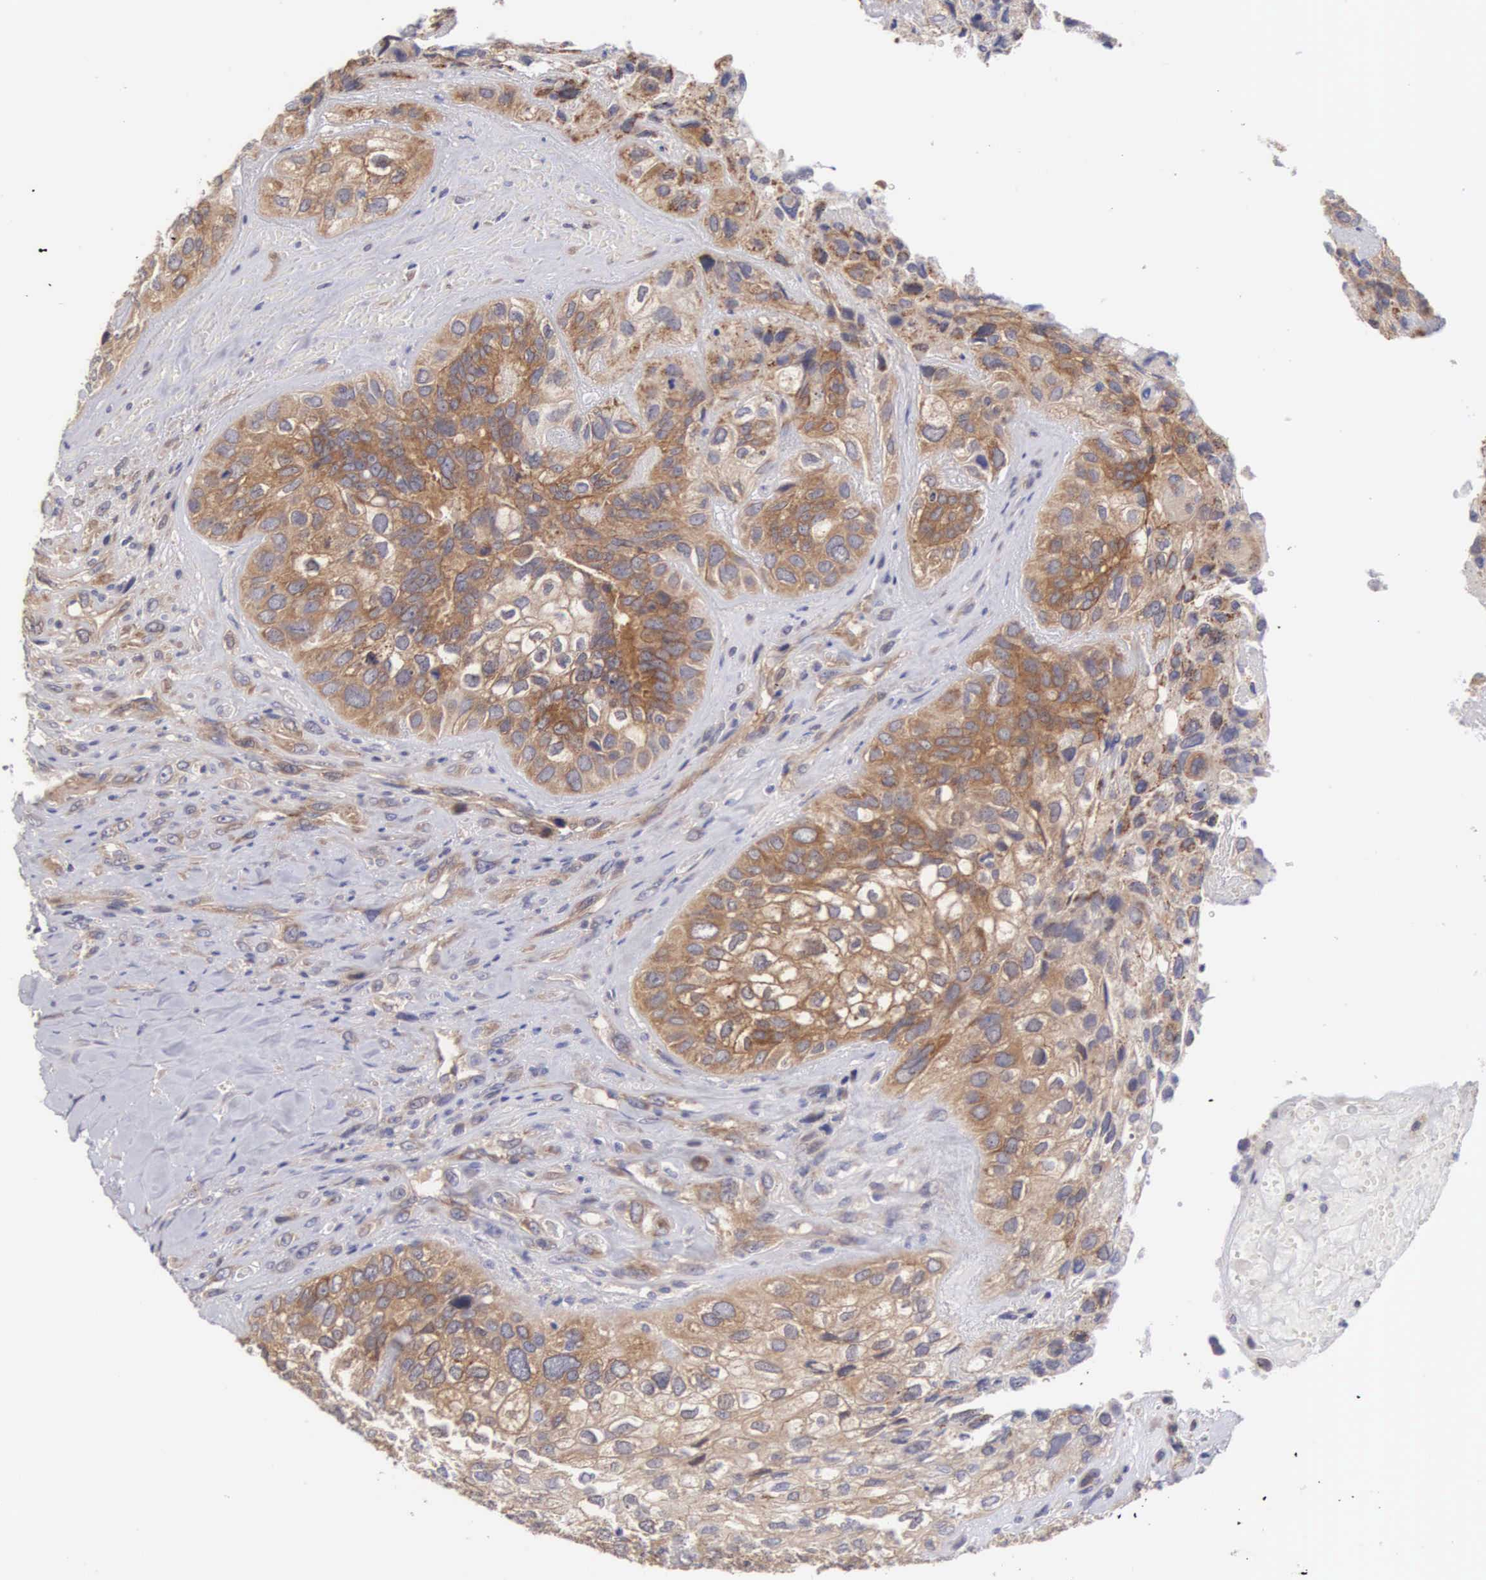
{"staining": {"intensity": "strong", "quantity": ">75%", "location": "cytoplasmic/membranous"}, "tissue": "breast cancer", "cell_type": "Tumor cells", "image_type": "cancer", "snomed": [{"axis": "morphology", "description": "Neoplasm, malignant, NOS"}, {"axis": "topography", "description": "Breast"}], "caption": "Immunohistochemistry (IHC) photomicrograph of human breast cancer stained for a protein (brown), which reveals high levels of strong cytoplasmic/membranous expression in approximately >75% of tumor cells.", "gene": "TXLNG", "patient": {"sex": "female", "age": 50}}